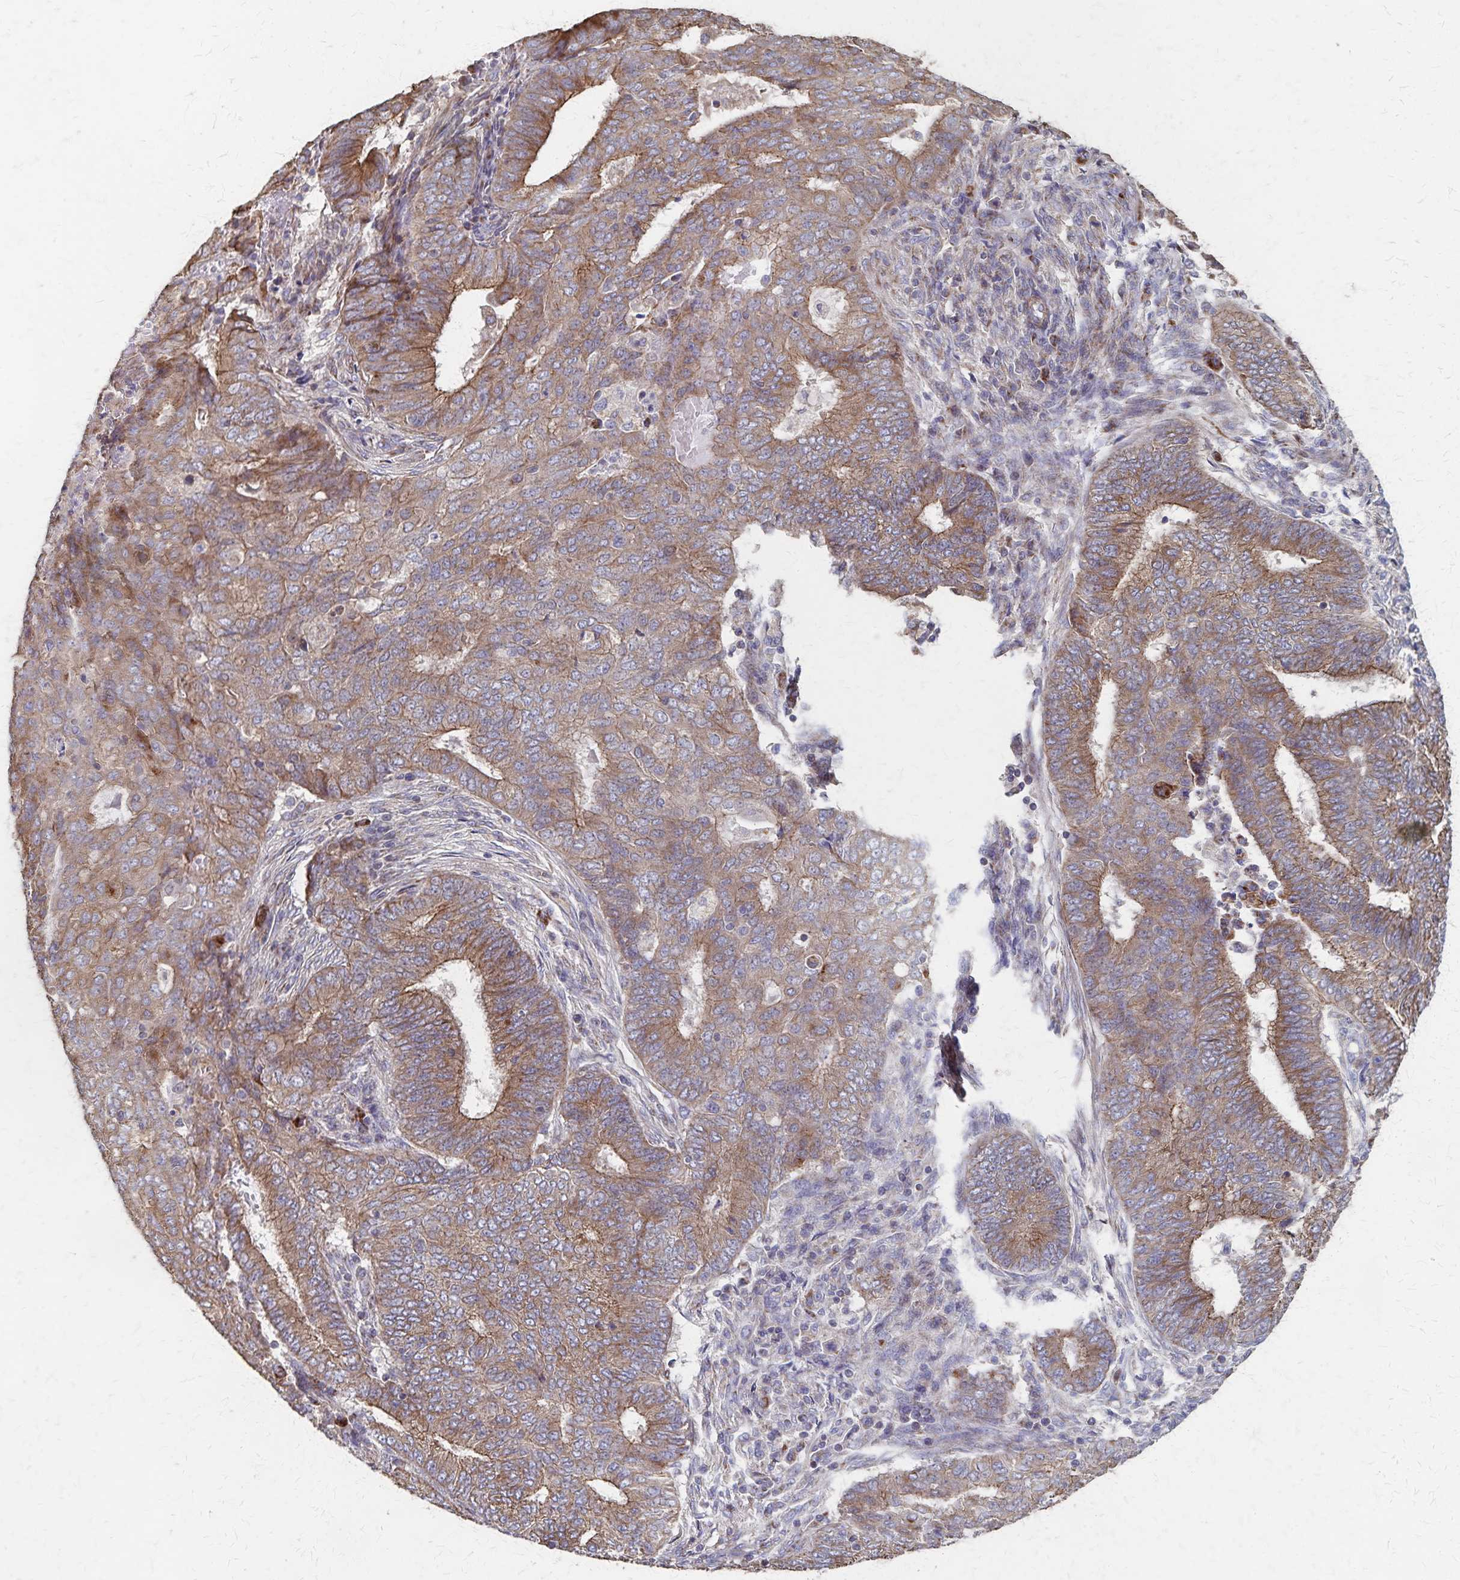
{"staining": {"intensity": "moderate", "quantity": ">75%", "location": "cytoplasmic/membranous"}, "tissue": "endometrial cancer", "cell_type": "Tumor cells", "image_type": "cancer", "snomed": [{"axis": "morphology", "description": "Adenocarcinoma, NOS"}, {"axis": "topography", "description": "Endometrium"}], "caption": "The immunohistochemical stain shows moderate cytoplasmic/membranous positivity in tumor cells of endometrial cancer (adenocarcinoma) tissue.", "gene": "PGAP2", "patient": {"sex": "female", "age": 62}}